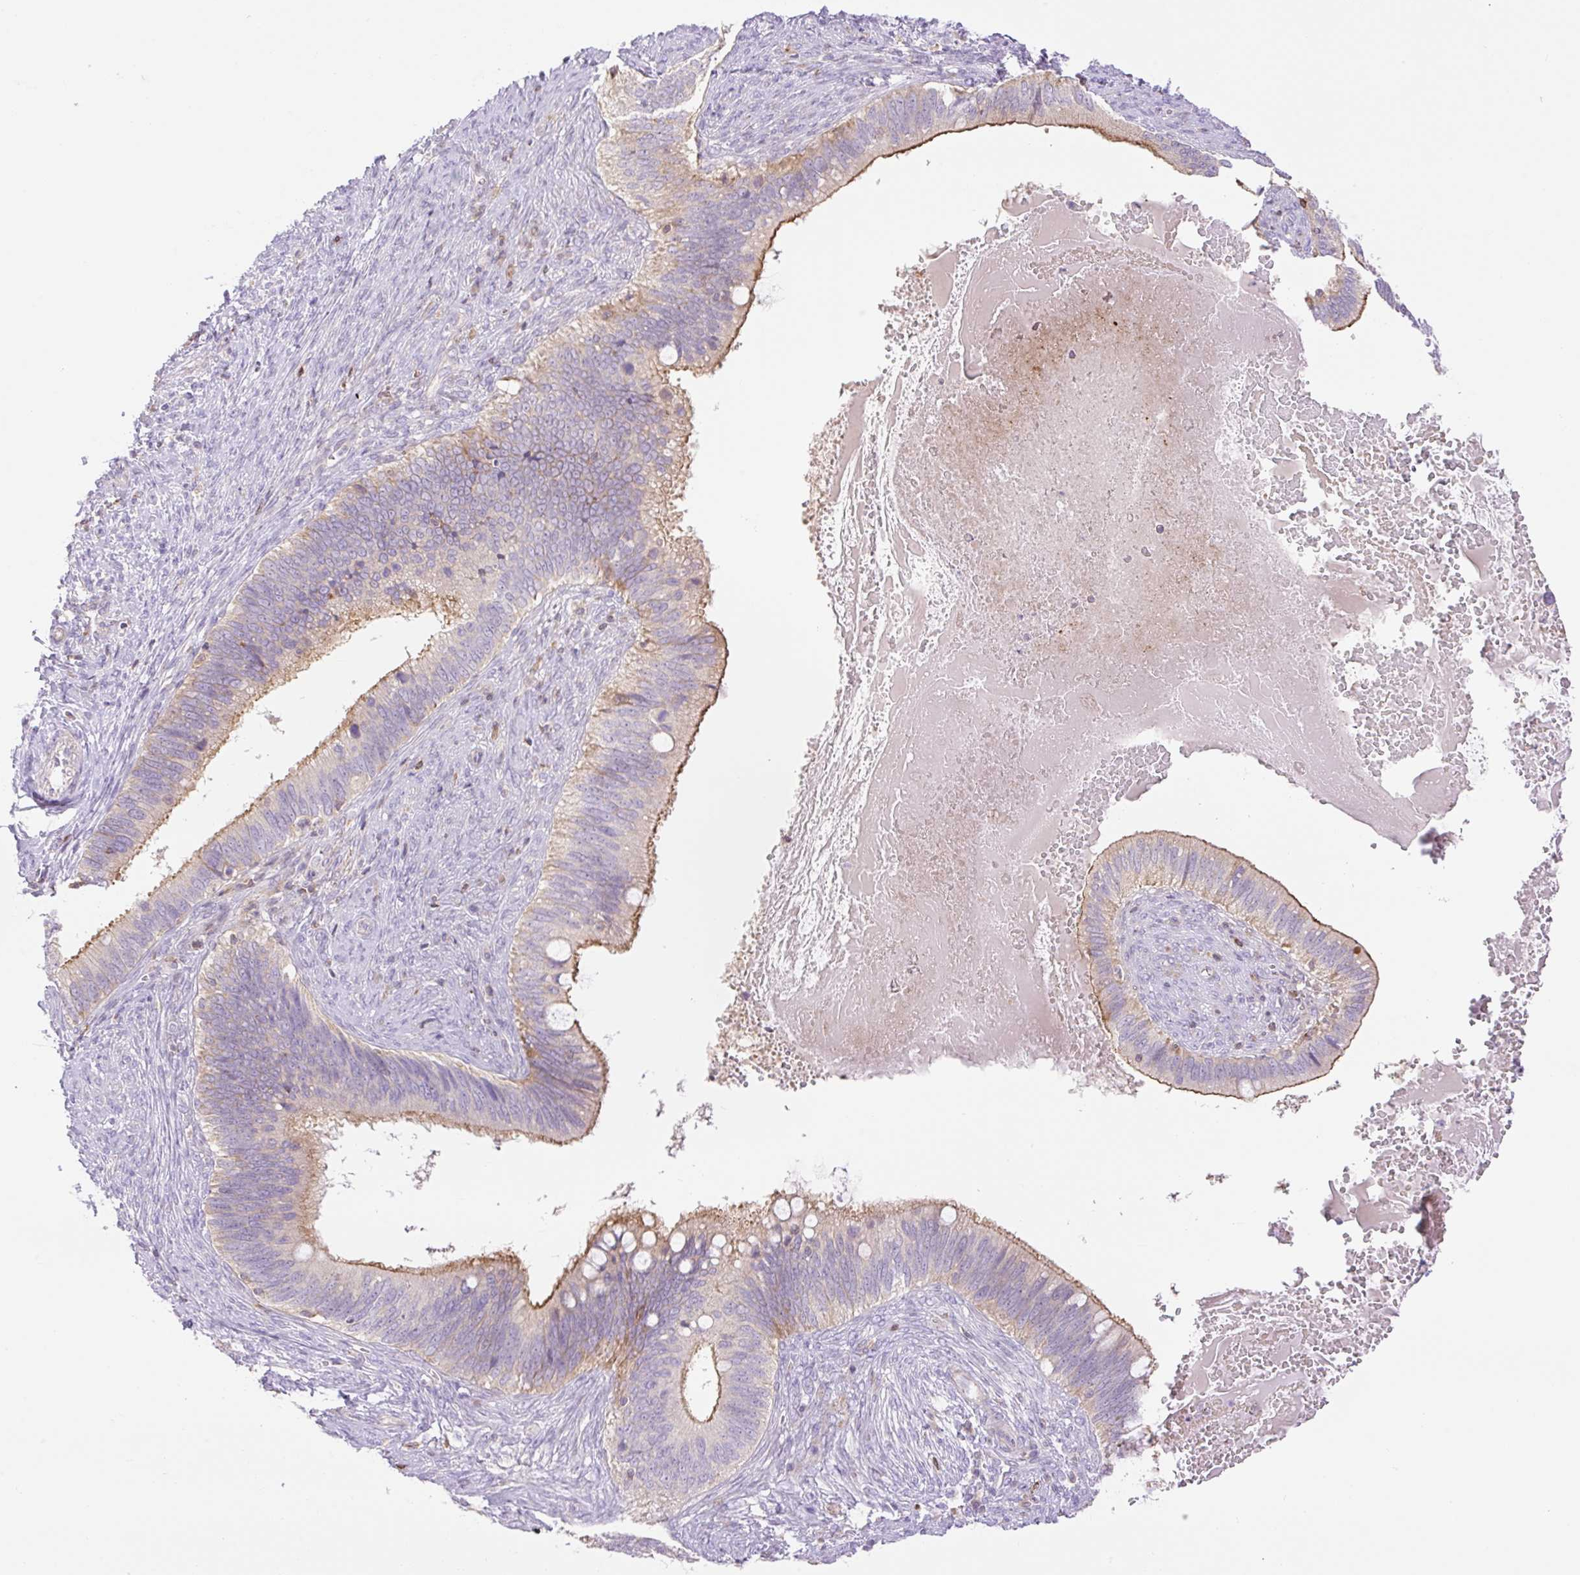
{"staining": {"intensity": "moderate", "quantity": "25%-75%", "location": "cytoplasmic/membranous"}, "tissue": "cervical cancer", "cell_type": "Tumor cells", "image_type": "cancer", "snomed": [{"axis": "morphology", "description": "Adenocarcinoma, NOS"}, {"axis": "topography", "description": "Cervix"}], "caption": "Immunohistochemistry photomicrograph of neoplastic tissue: cervical cancer (adenocarcinoma) stained using immunohistochemistry (IHC) shows medium levels of moderate protein expression localized specifically in the cytoplasmic/membranous of tumor cells, appearing as a cytoplasmic/membranous brown color.", "gene": "VPS25", "patient": {"sex": "female", "age": 42}}